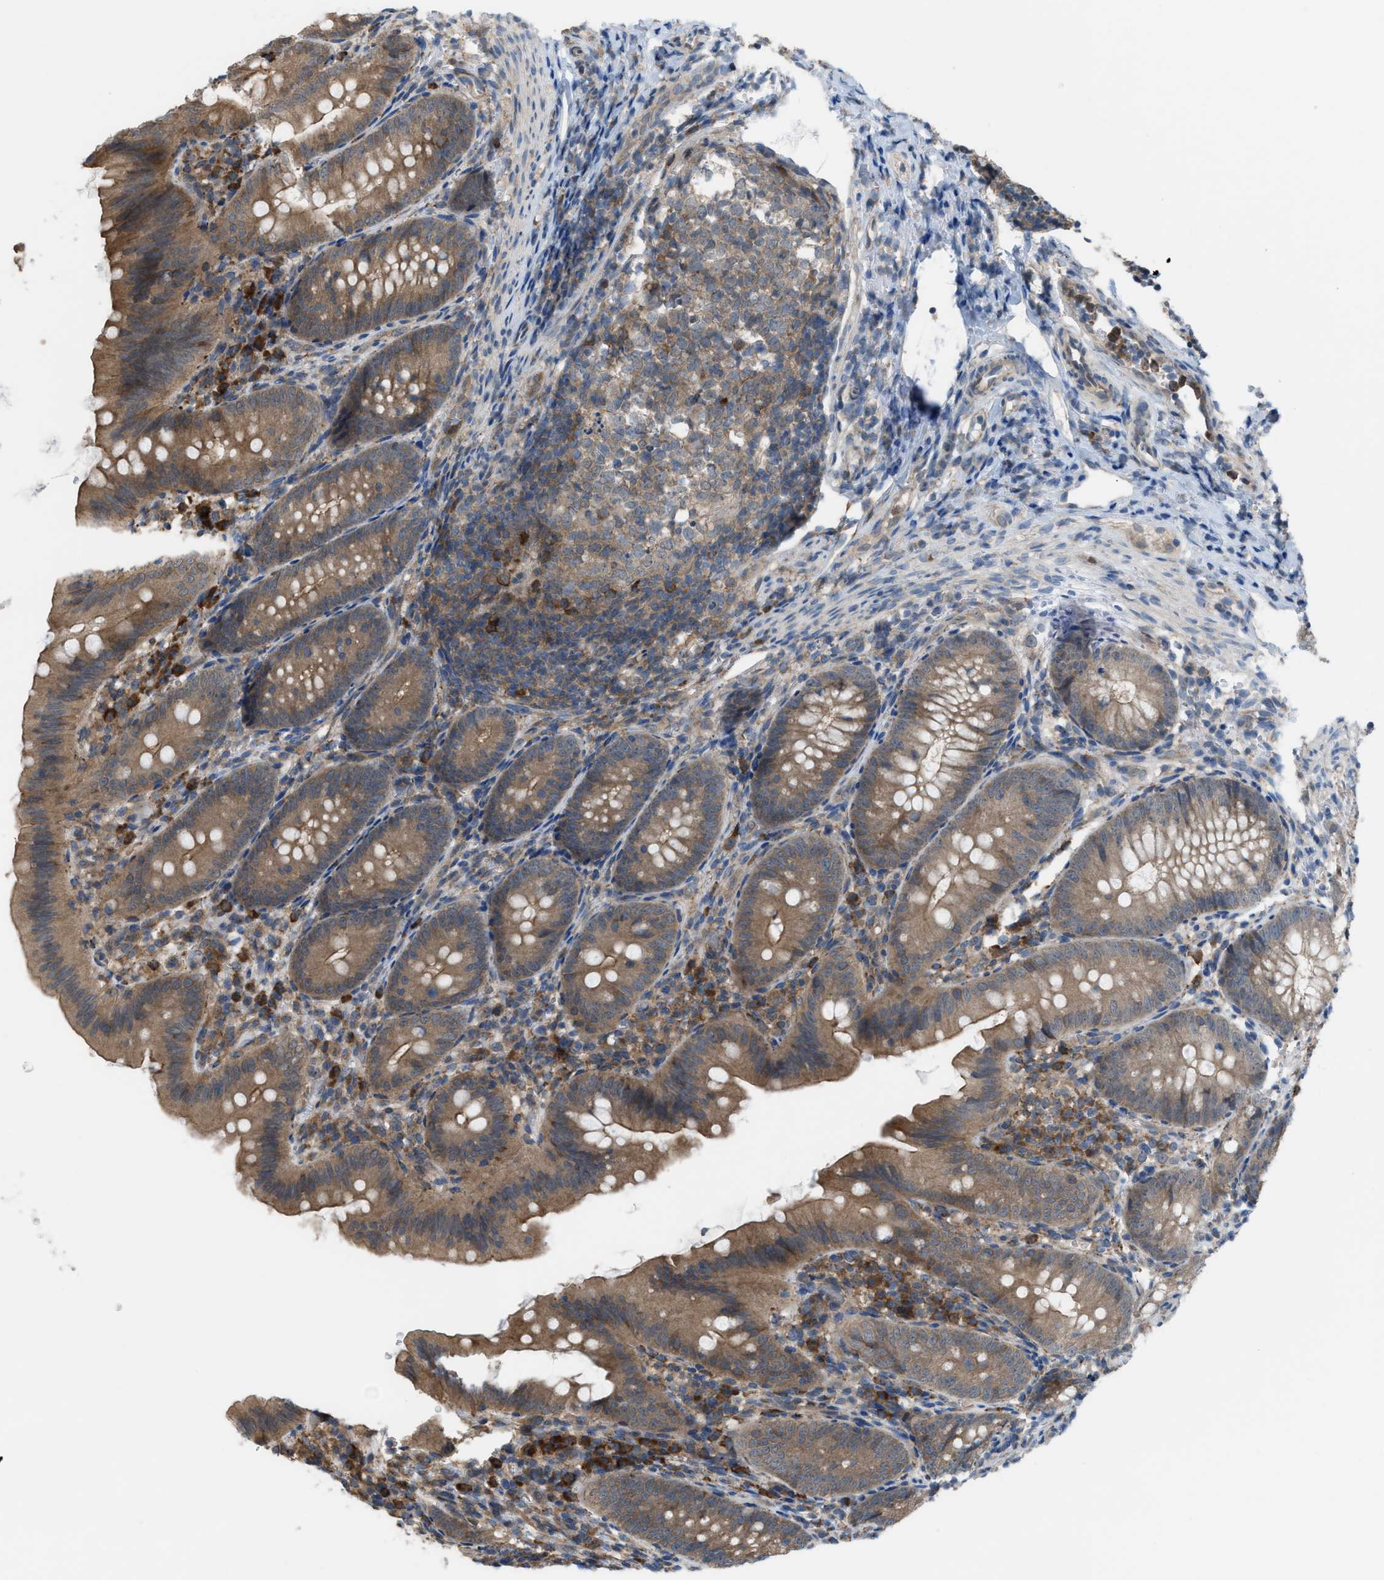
{"staining": {"intensity": "moderate", "quantity": ">75%", "location": "cytoplasmic/membranous"}, "tissue": "appendix", "cell_type": "Glandular cells", "image_type": "normal", "snomed": [{"axis": "morphology", "description": "Normal tissue, NOS"}, {"axis": "topography", "description": "Appendix"}], "caption": "Immunohistochemical staining of benign human appendix reveals >75% levels of moderate cytoplasmic/membranous protein expression in about >75% of glandular cells.", "gene": "PLAA", "patient": {"sex": "male", "age": 1}}